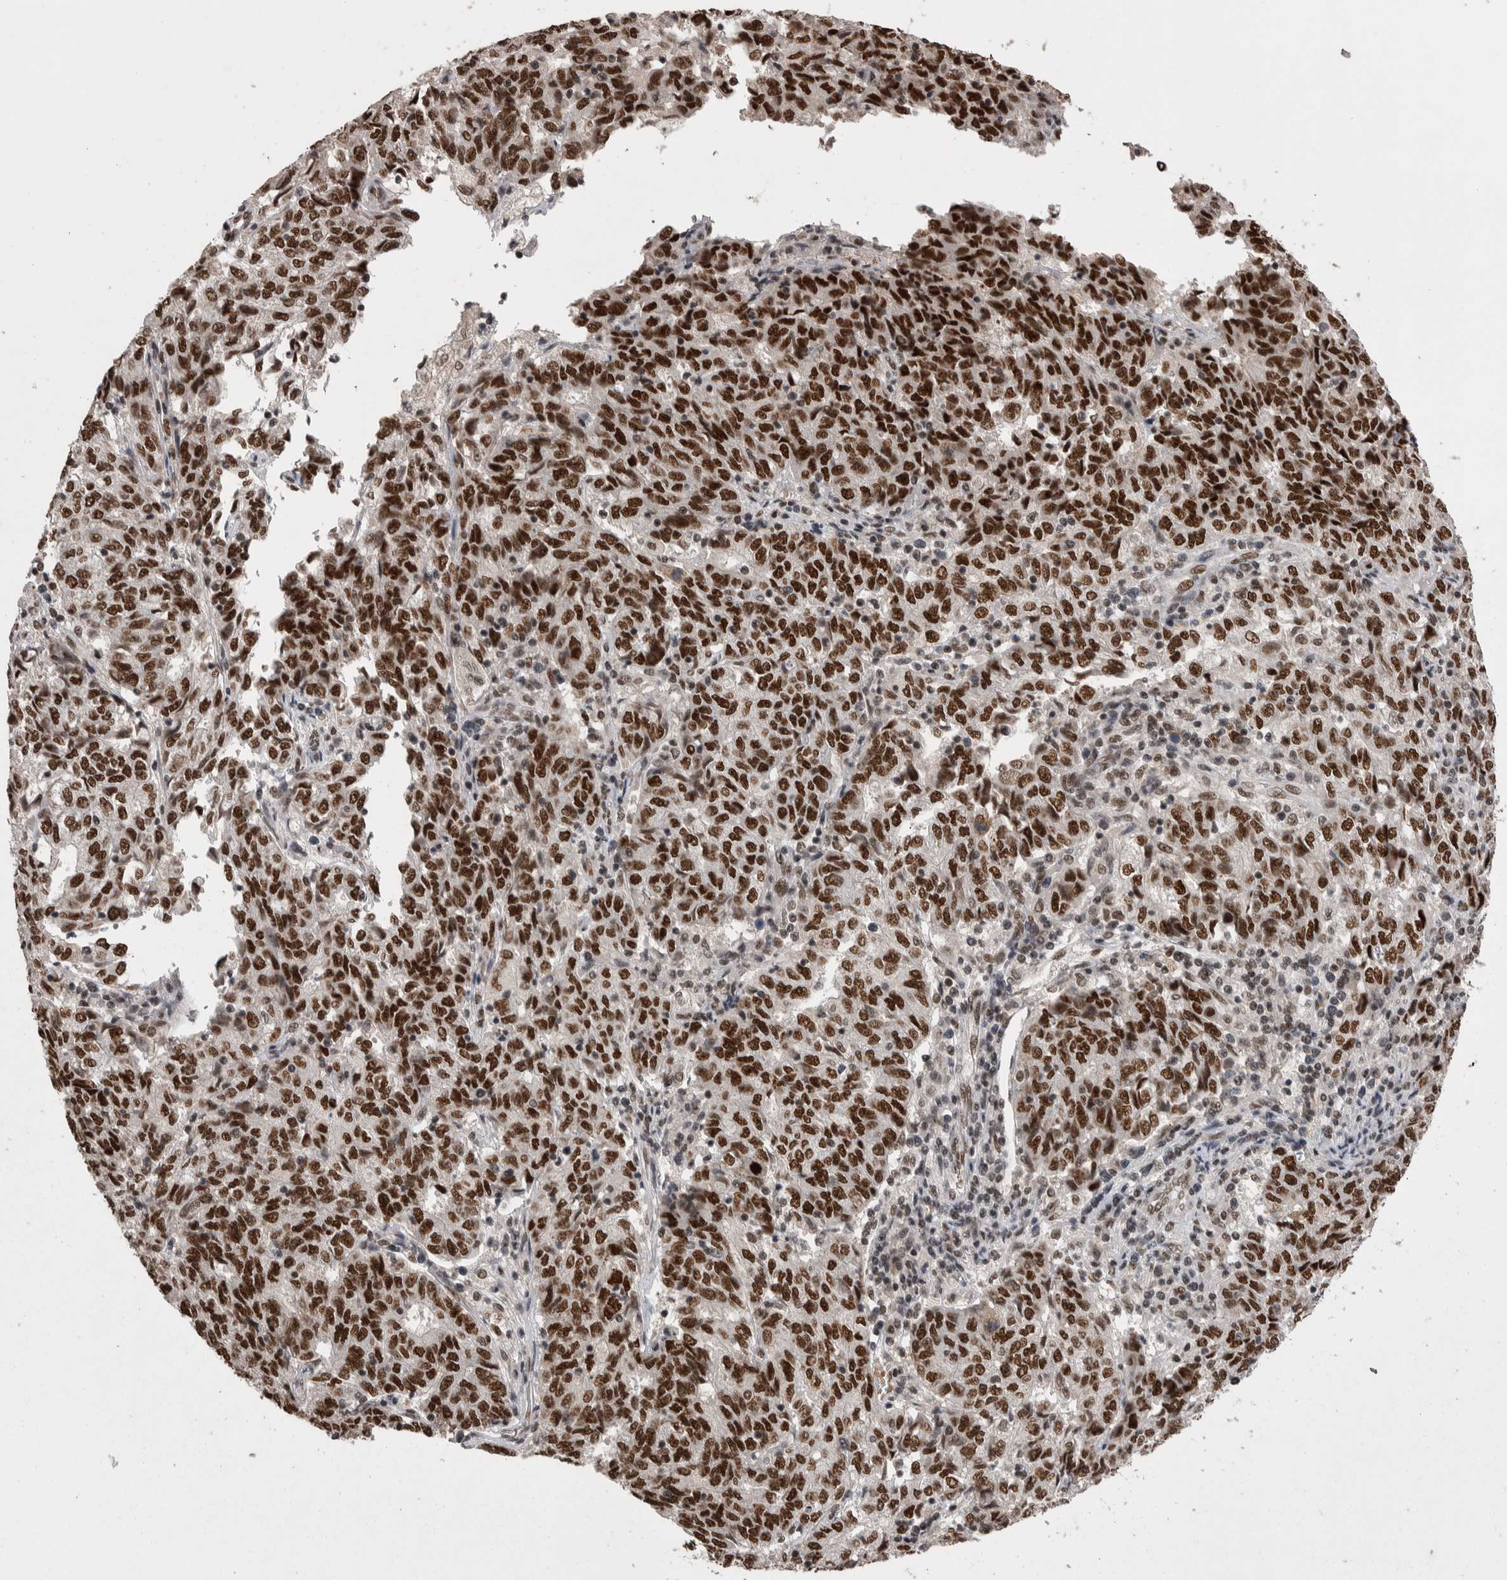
{"staining": {"intensity": "strong", "quantity": ">75%", "location": "nuclear"}, "tissue": "endometrial cancer", "cell_type": "Tumor cells", "image_type": "cancer", "snomed": [{"axis": "morphology", "description": "Adenocarcinoma, NOS"}, {"axis": "topography", "description": "Endometrium"}], "caption": "A micrograph showing strong nuclear positivity in approximately >75% of tumor cells in endometrial cancer (adenocarcinoma), as visualized by brown immunohistochemical staining.", "gene": "DMTF1", "patient": {"sex": "female", "age": 80}}